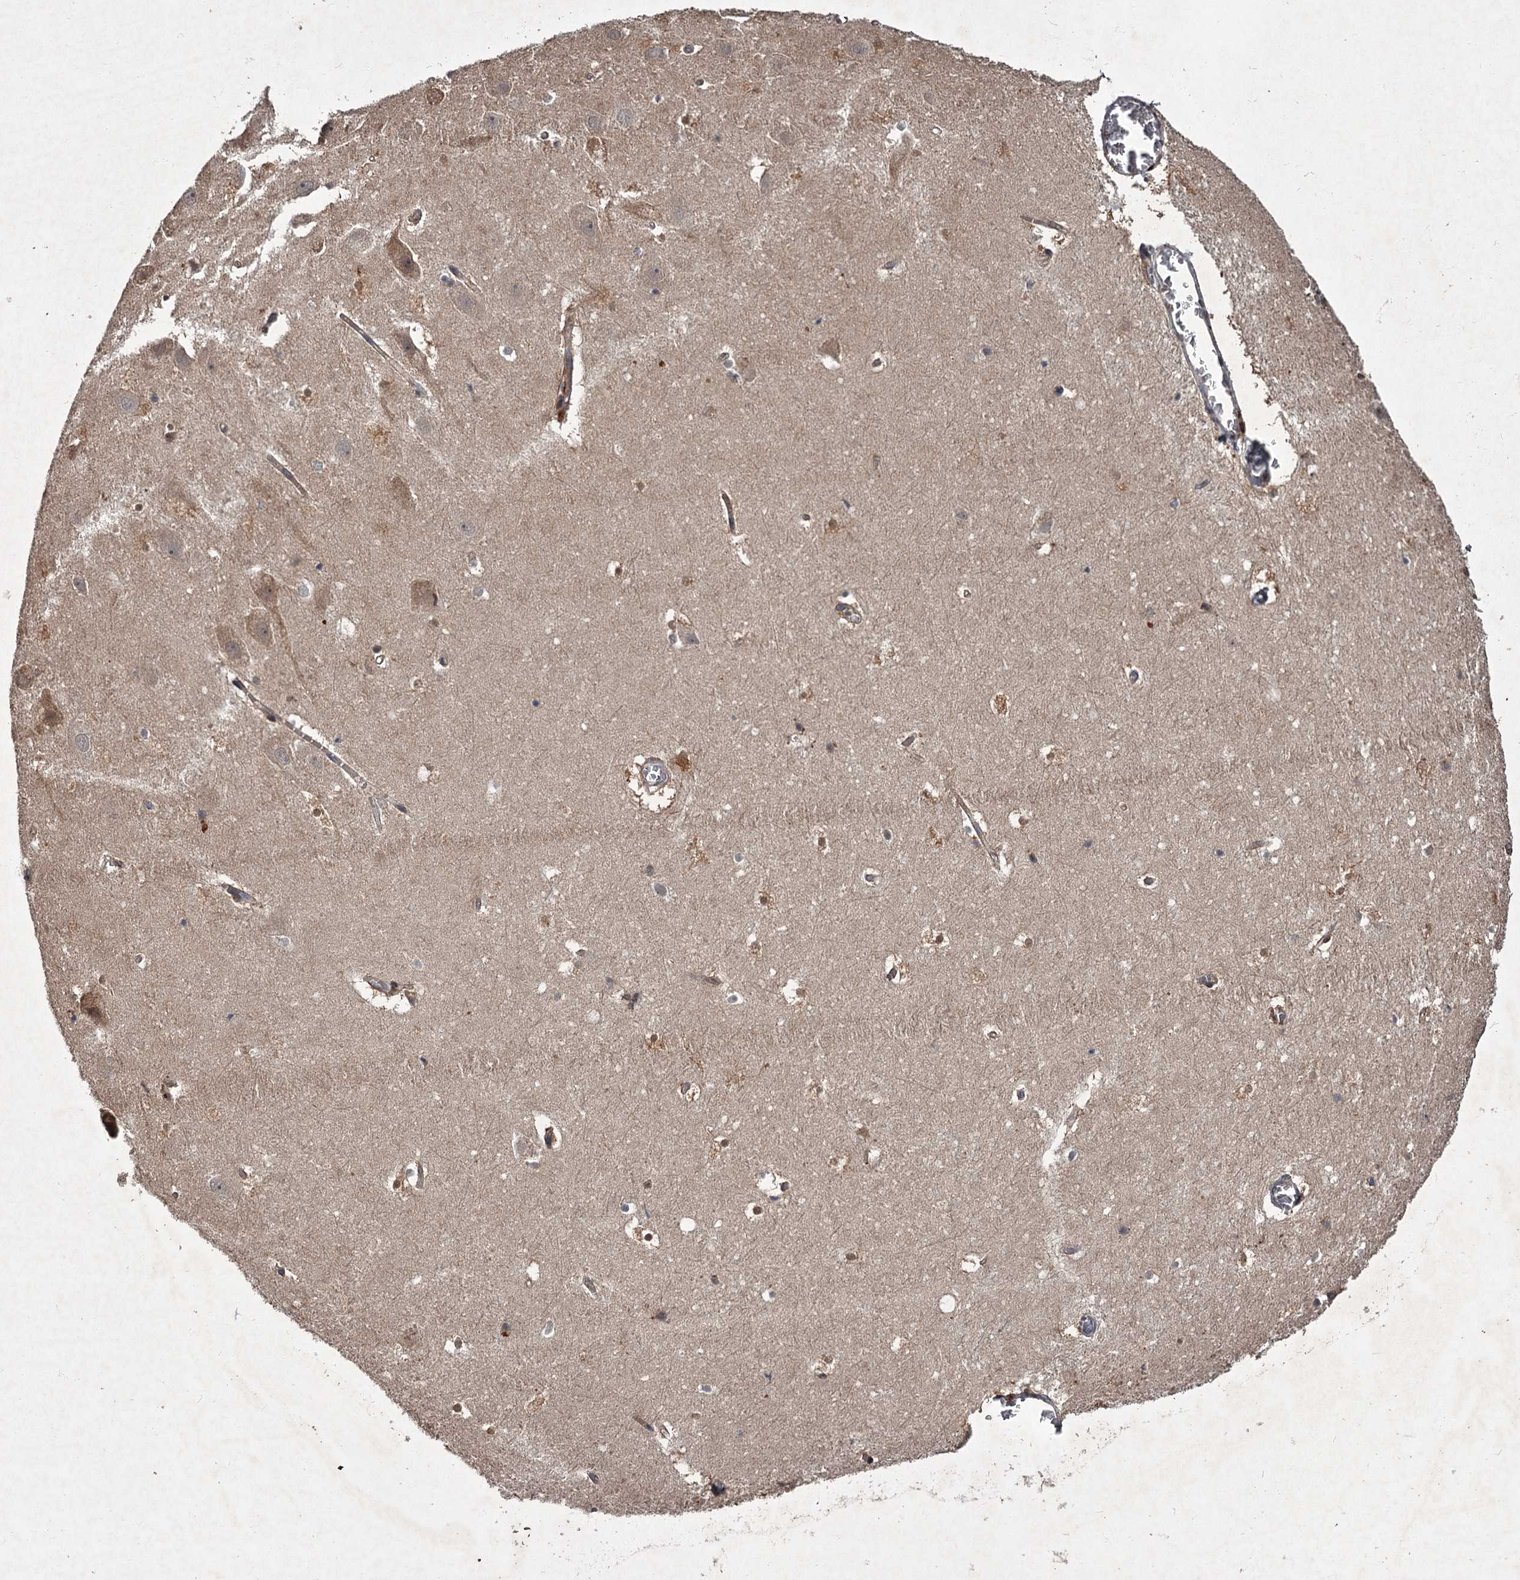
{"staining": {"intensity": "weak", "quantity": "25%-75%", "location": "cytoplasmic/membranous"}, "tissue": "hippocampus", "cell_type": "Glial cells", "image_type": "normal", "snomed": [{"axis": "morphology", "description": "Normal tissue, NOS"}, {"axis": "topography", "description": "Hippocampus"}], "caption": "Immunohistochemistry histopathology image of normal hippocampus: hippocampus stained using immunohistochemistry (IHC) shows low levels of weak protein expression localized specifically in the cytoplasmic/membranous of glial cells, appearing as a cytoplasmic/membranous brown color.", "gene": "UNC93B1", "patient": {"sex": "female", "age": 52}}